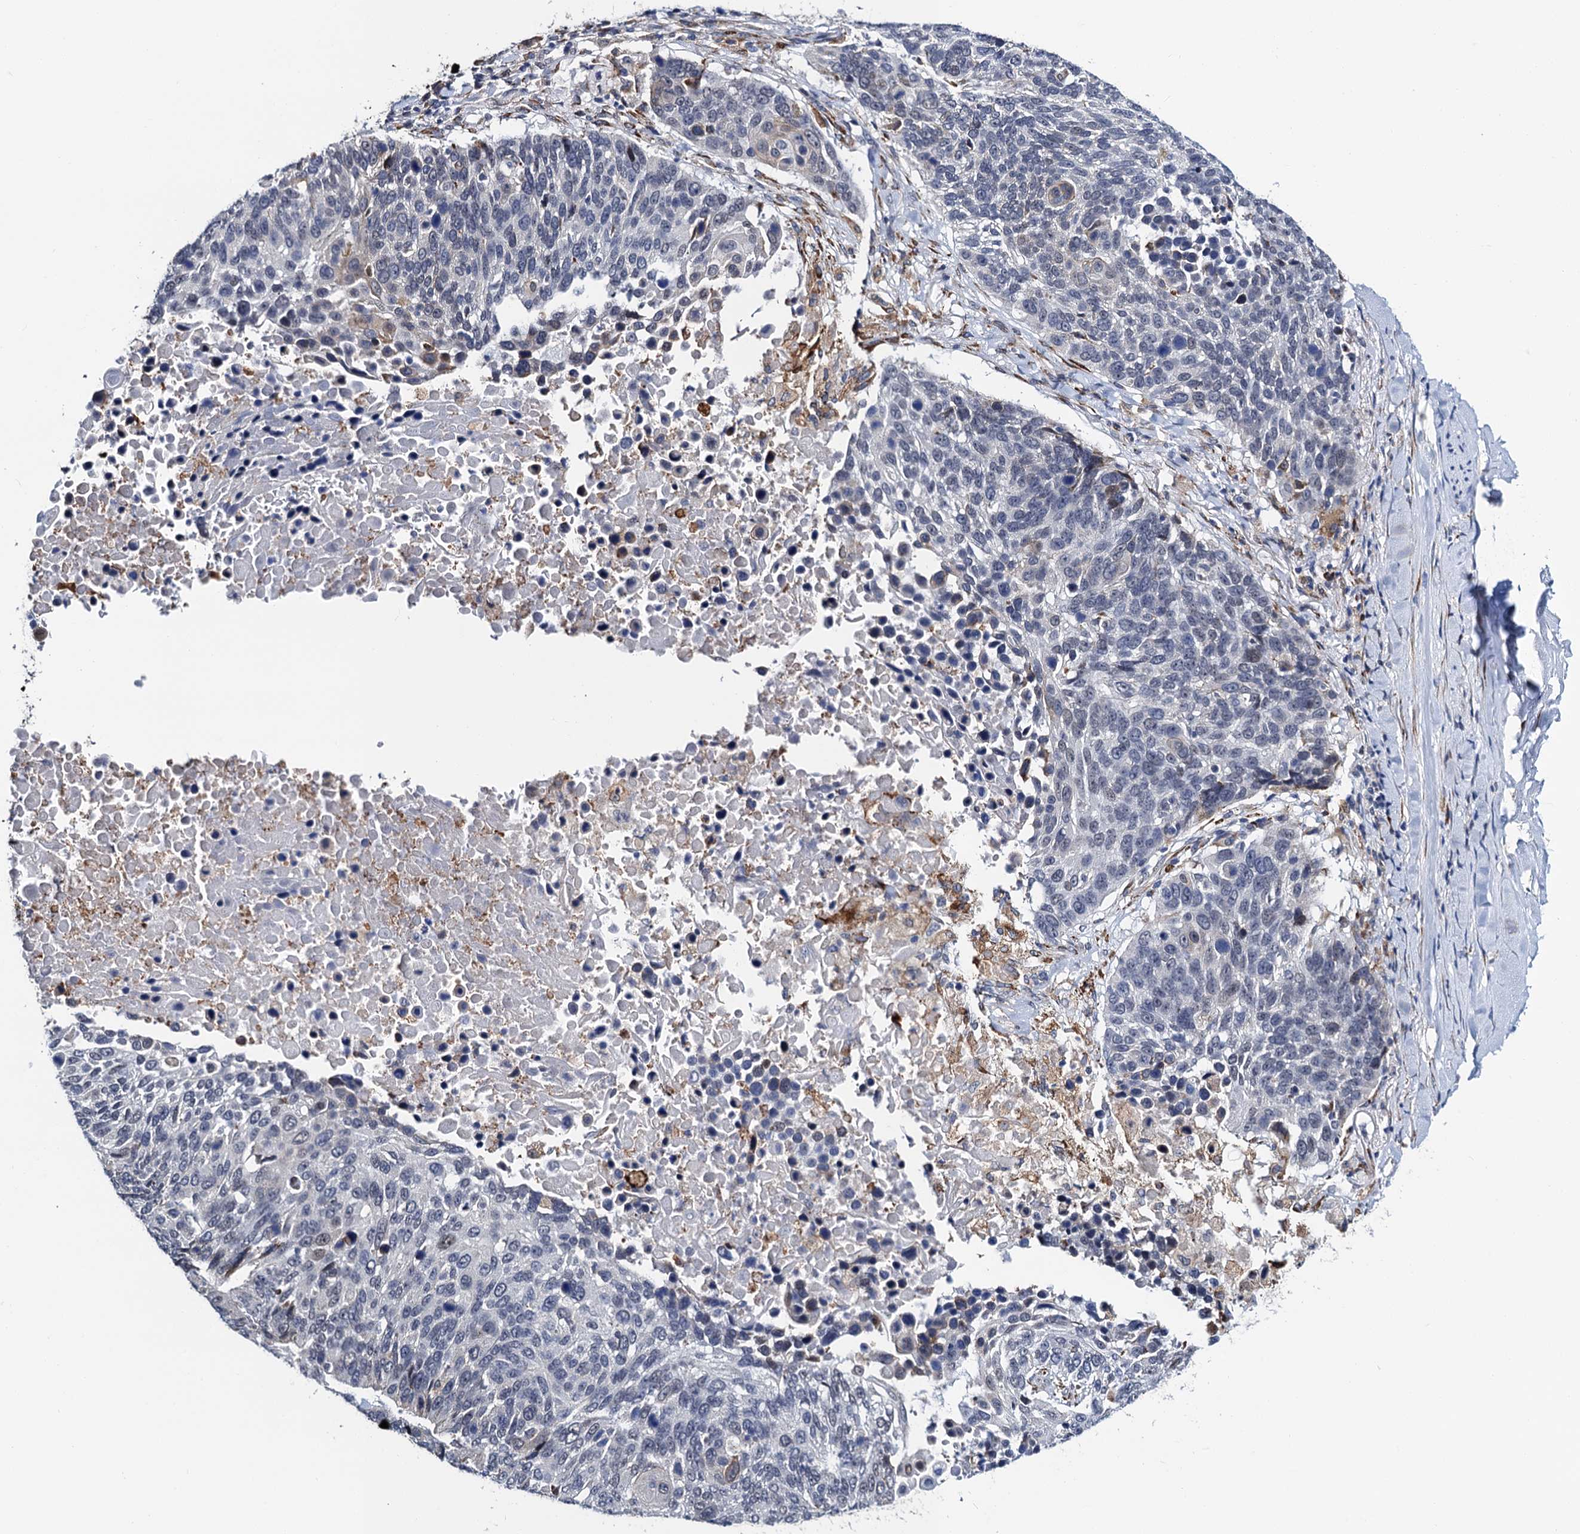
{"staining": {"intensity": "negative", "quantity": "none", "location": "none"}, "tissue": "lung cancer", "cell_type": "Tumor cells", "image_type": "cancer", "snomed": [{"axis": "morphology", "description": "Normal tissue, NOS"}, {"axis": "morphology", "description": "Squamous cell carcinoma, NOS"}, {"axis": "topography", "description": "Lymph node"}, {"axis": "topography", "description": "Lung"}], "caption": "Histopathology image shows no significant protein staining in tumor cells of squamous cell carcinoma (lung).", "gene": "SLC7A10", "patient": {"sex": "male", "age": 66}}